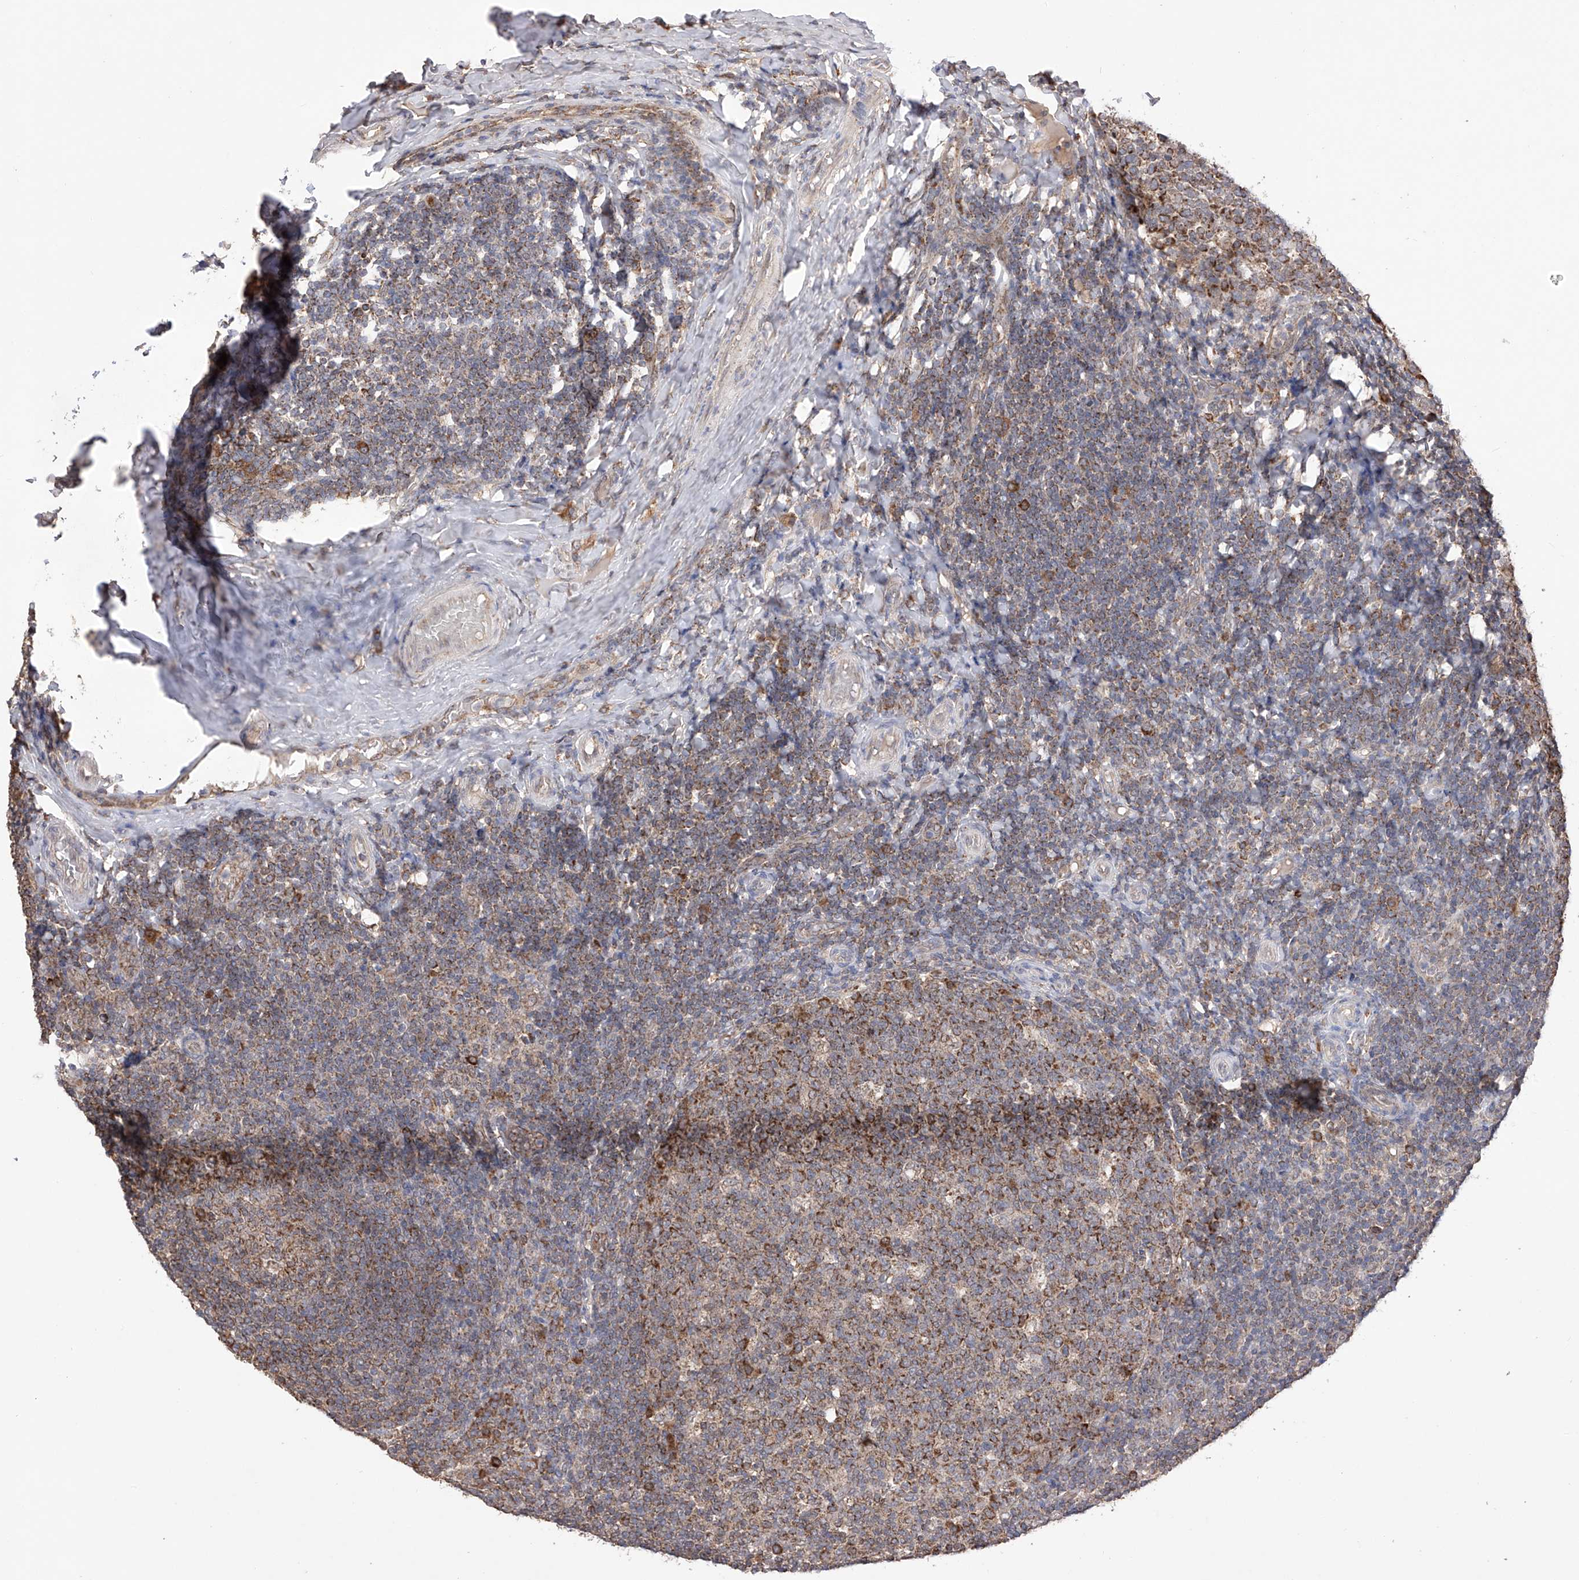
{"staining": {"intensity": "moderate", "quantity": ">75%", "location": "cytoplasmic/membranous"}, "tissue": "tonsil", "cell_type": "Germinal center cells", "image_type": "normal", "snomed": [{"axis": "morphology", "description": "Normal tissue, NOS"}, {"axis": "topography", "description": "Tonsil"}], "caption": "IHC of normal human tonsil shows medium levels of moderate cytoplasmic/membranous staining in approximately >75% of germinal center cells. Immunohistochemistry (ihc) stains the protein in brown and the nuclei are stained blue.", "gene": "SDHAF4", "patient": {"sex": "female", "age": 19}}